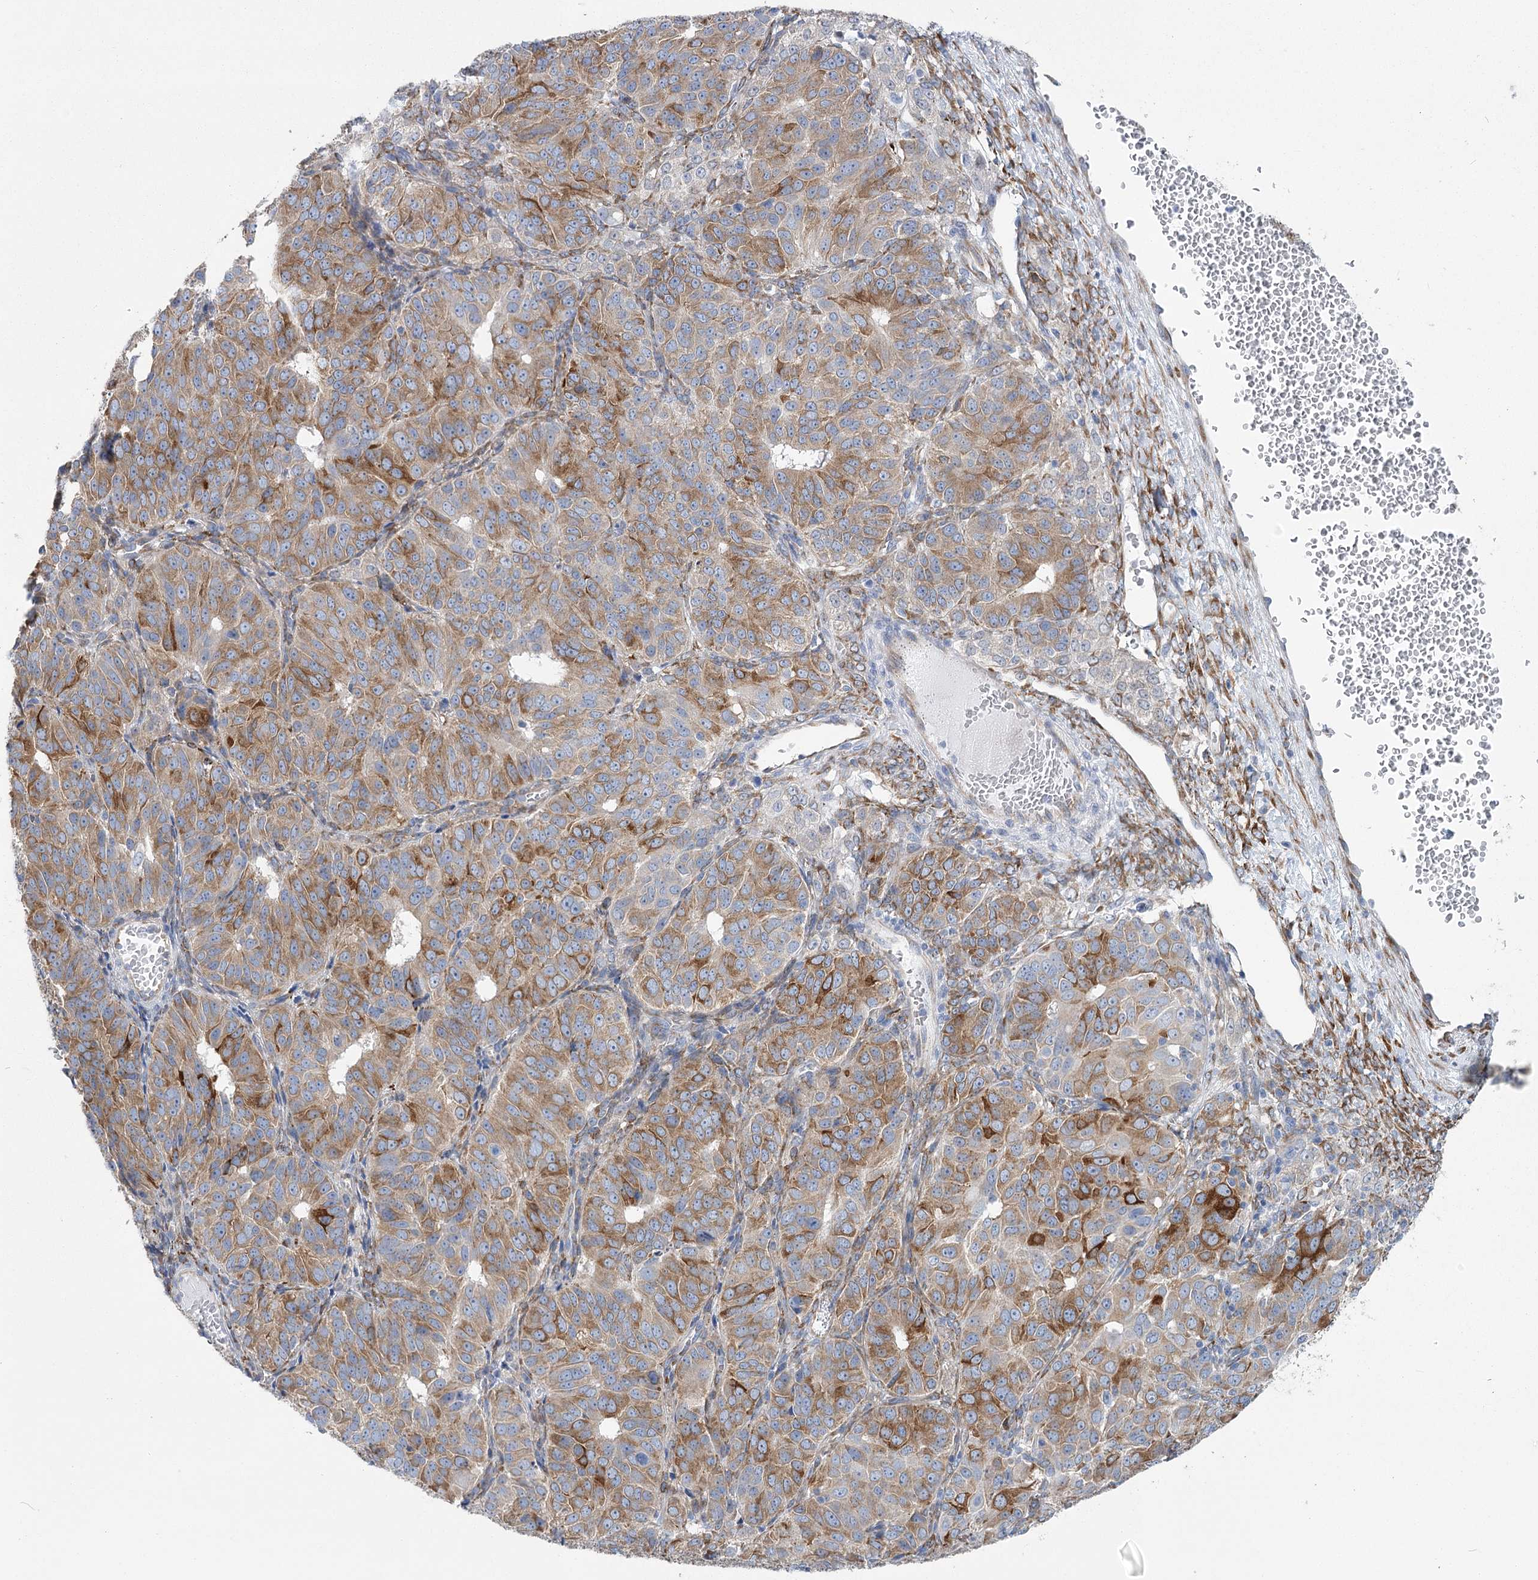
{"staining": {"intensity": "moderate", "quantity": ">75%", "location": "cytoplasmic/membranous"}, "tissue": "ovarian cancer", "cell_type": "Tumor cells", "image_type": "cancer", "snomed": [{"axis": "morphology", "description": "Carcinoma, endometroid"}, {"axis": "topography", "description": "Ovary"}], "caption": "Human ovarian cancer (endometroid carcinoma) stained with a protein marker displays moderate staining in tumor cells.", "gene": "YTHDC2", "patient": {"sex": "female", "age": 51}}